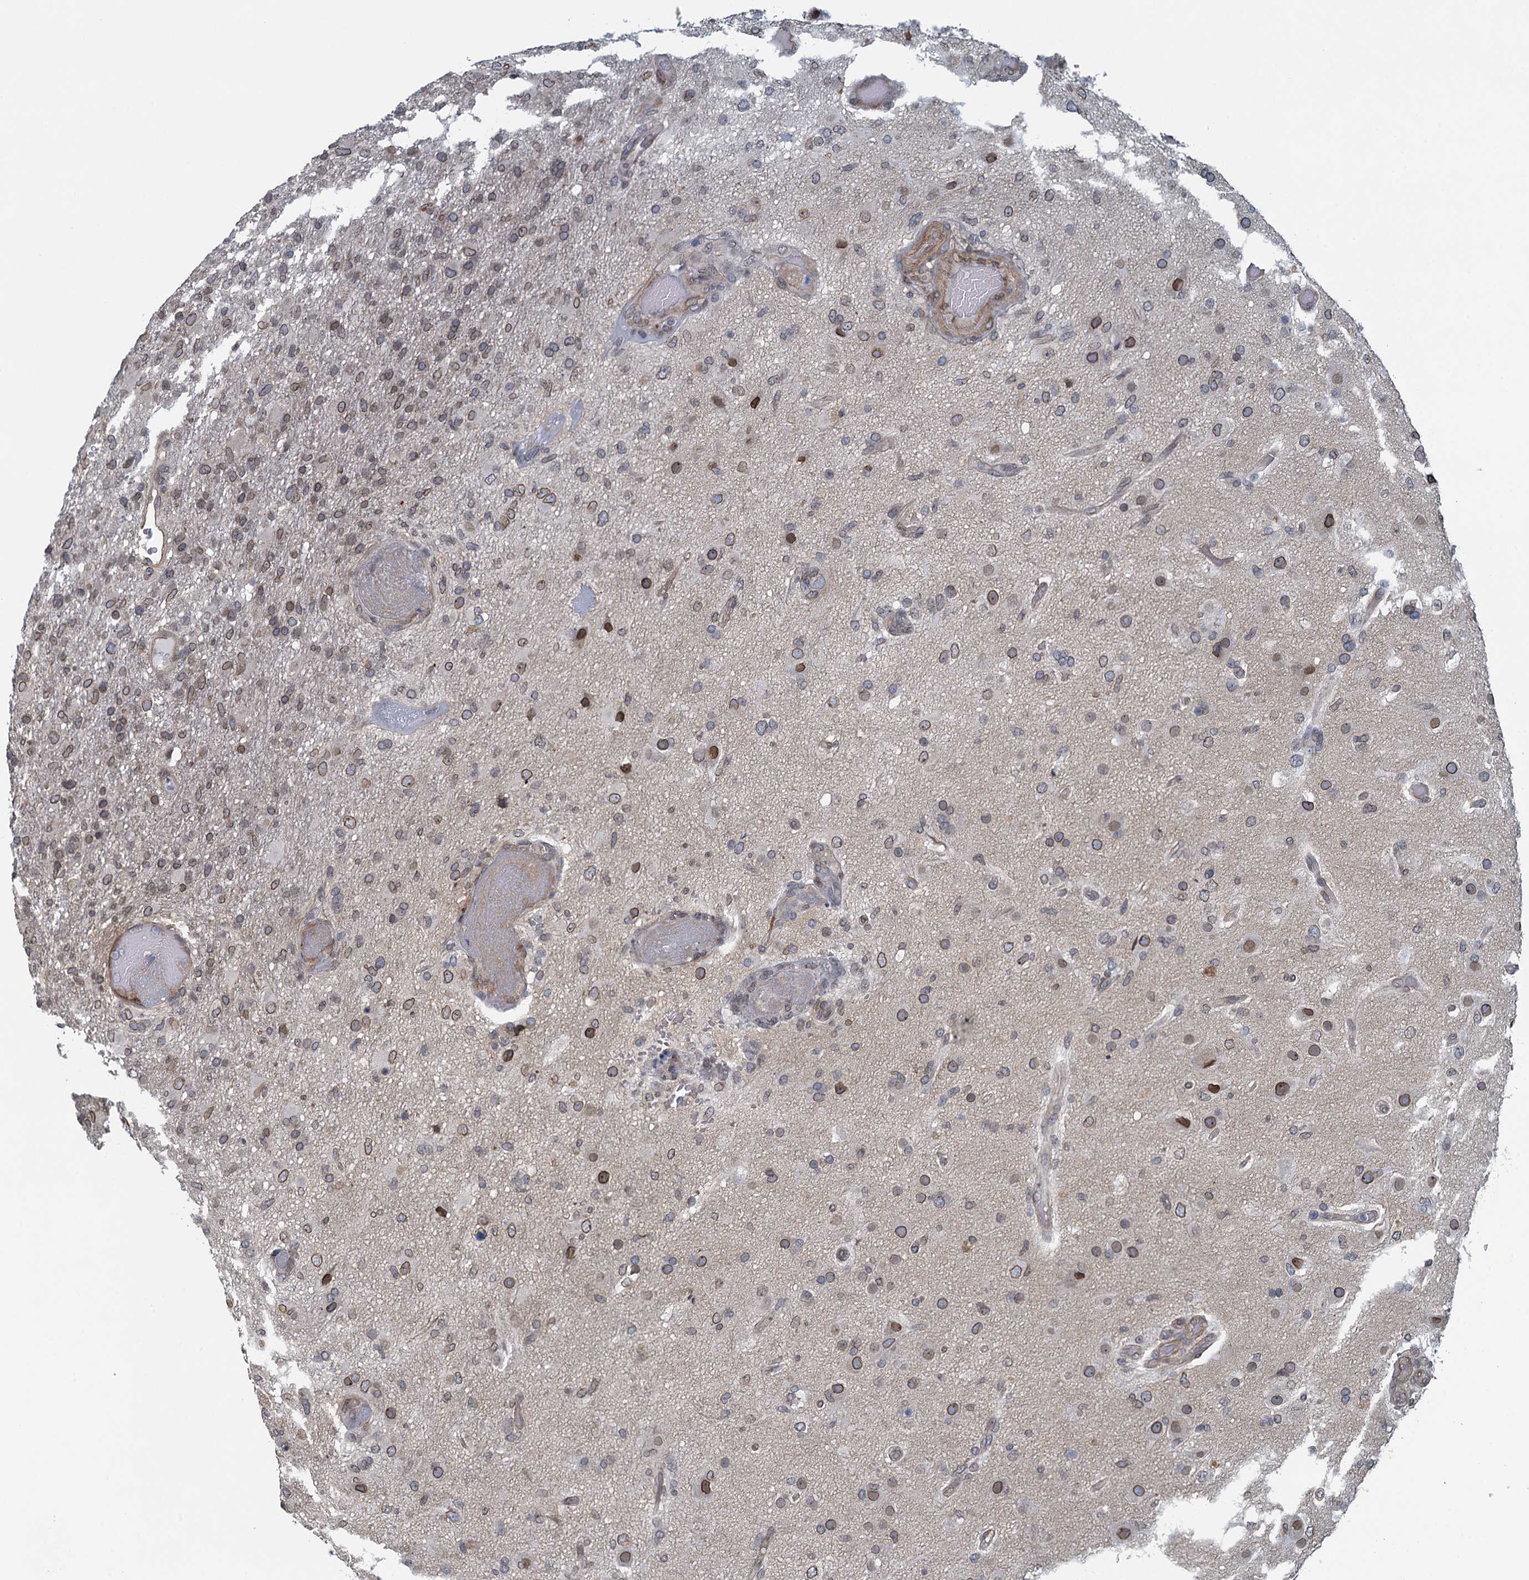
{"staining": {"intensity": "weak", "quantity": ">75%", "location": "cytoplasmic/membranous,nuclear"}, "tissue": "glioma", "cell_type": "Tumor cells", "image_type": "cancer", "snomed": [{"axis": "morphology", "description": "Glioma, malignant, High grade"}, {"axis": "topography", "description": "Brain"}], "caption": "Glioma was stained to show a protein in brown. There is low levels of weak cytoplasmic/membranous and nuclear staining in approximately >75% of tumor cells.", "gene": "CCDC34", "patient": {"sex": "female", "age": 74}}